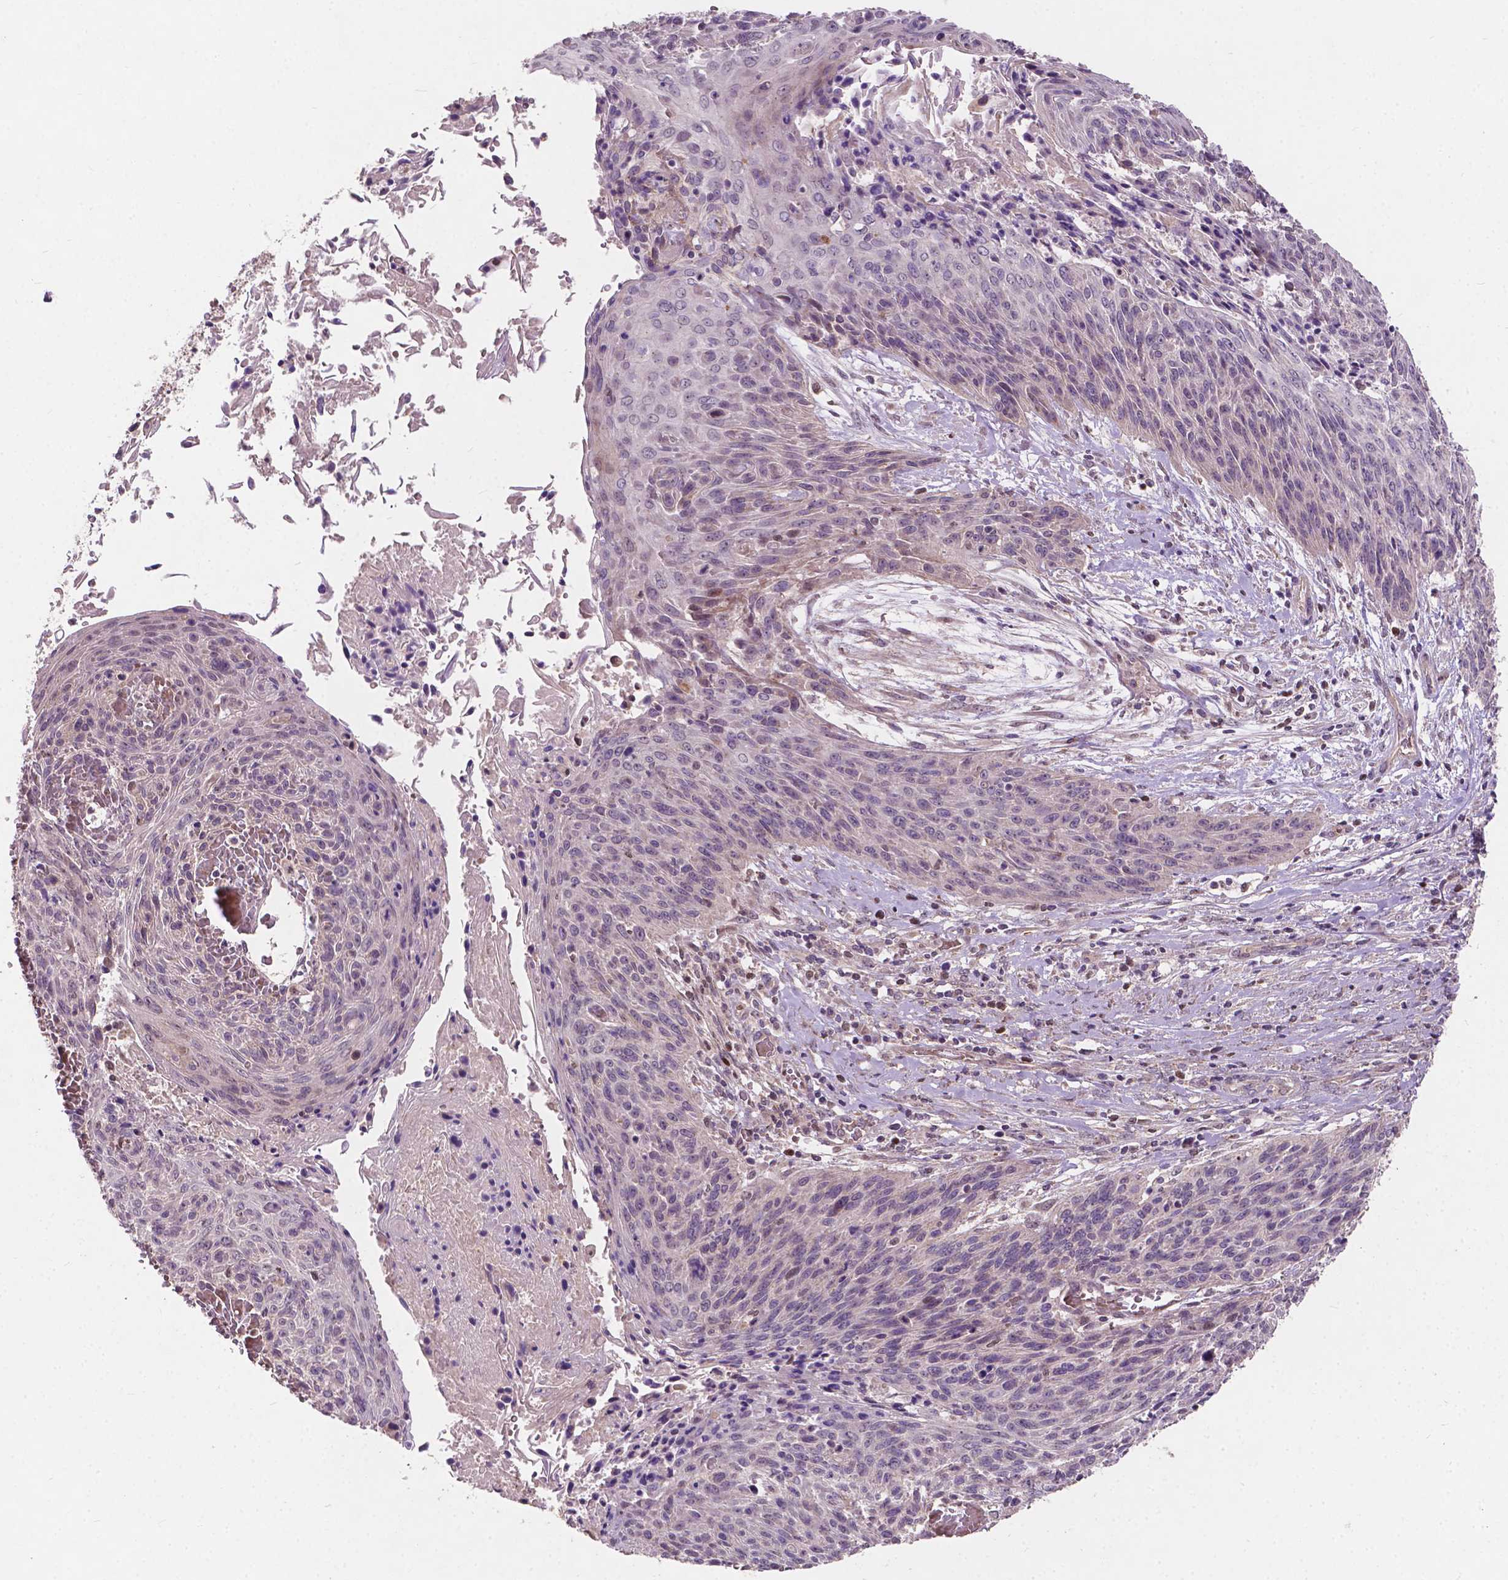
{"staining": {"intensity": "negative", "quantity": "none", "location": "none"}, "tissue": "cervical cancer", "cell_type": "Tumor cells", "image_type": "cancer", "snomed": [{"axis": "morphology", "description": "Squamous cell carcinoma, NOS"}, {"axis": "topography", "description": "Cervix"}], "caption": "DAB (3,3'-diaminobenzidine) immunohistochemical staining of cervical cancer displays no significant staining in tumor cells.", "gene": "DUSP16", "patient": {"sex": "female", "age": 45}}